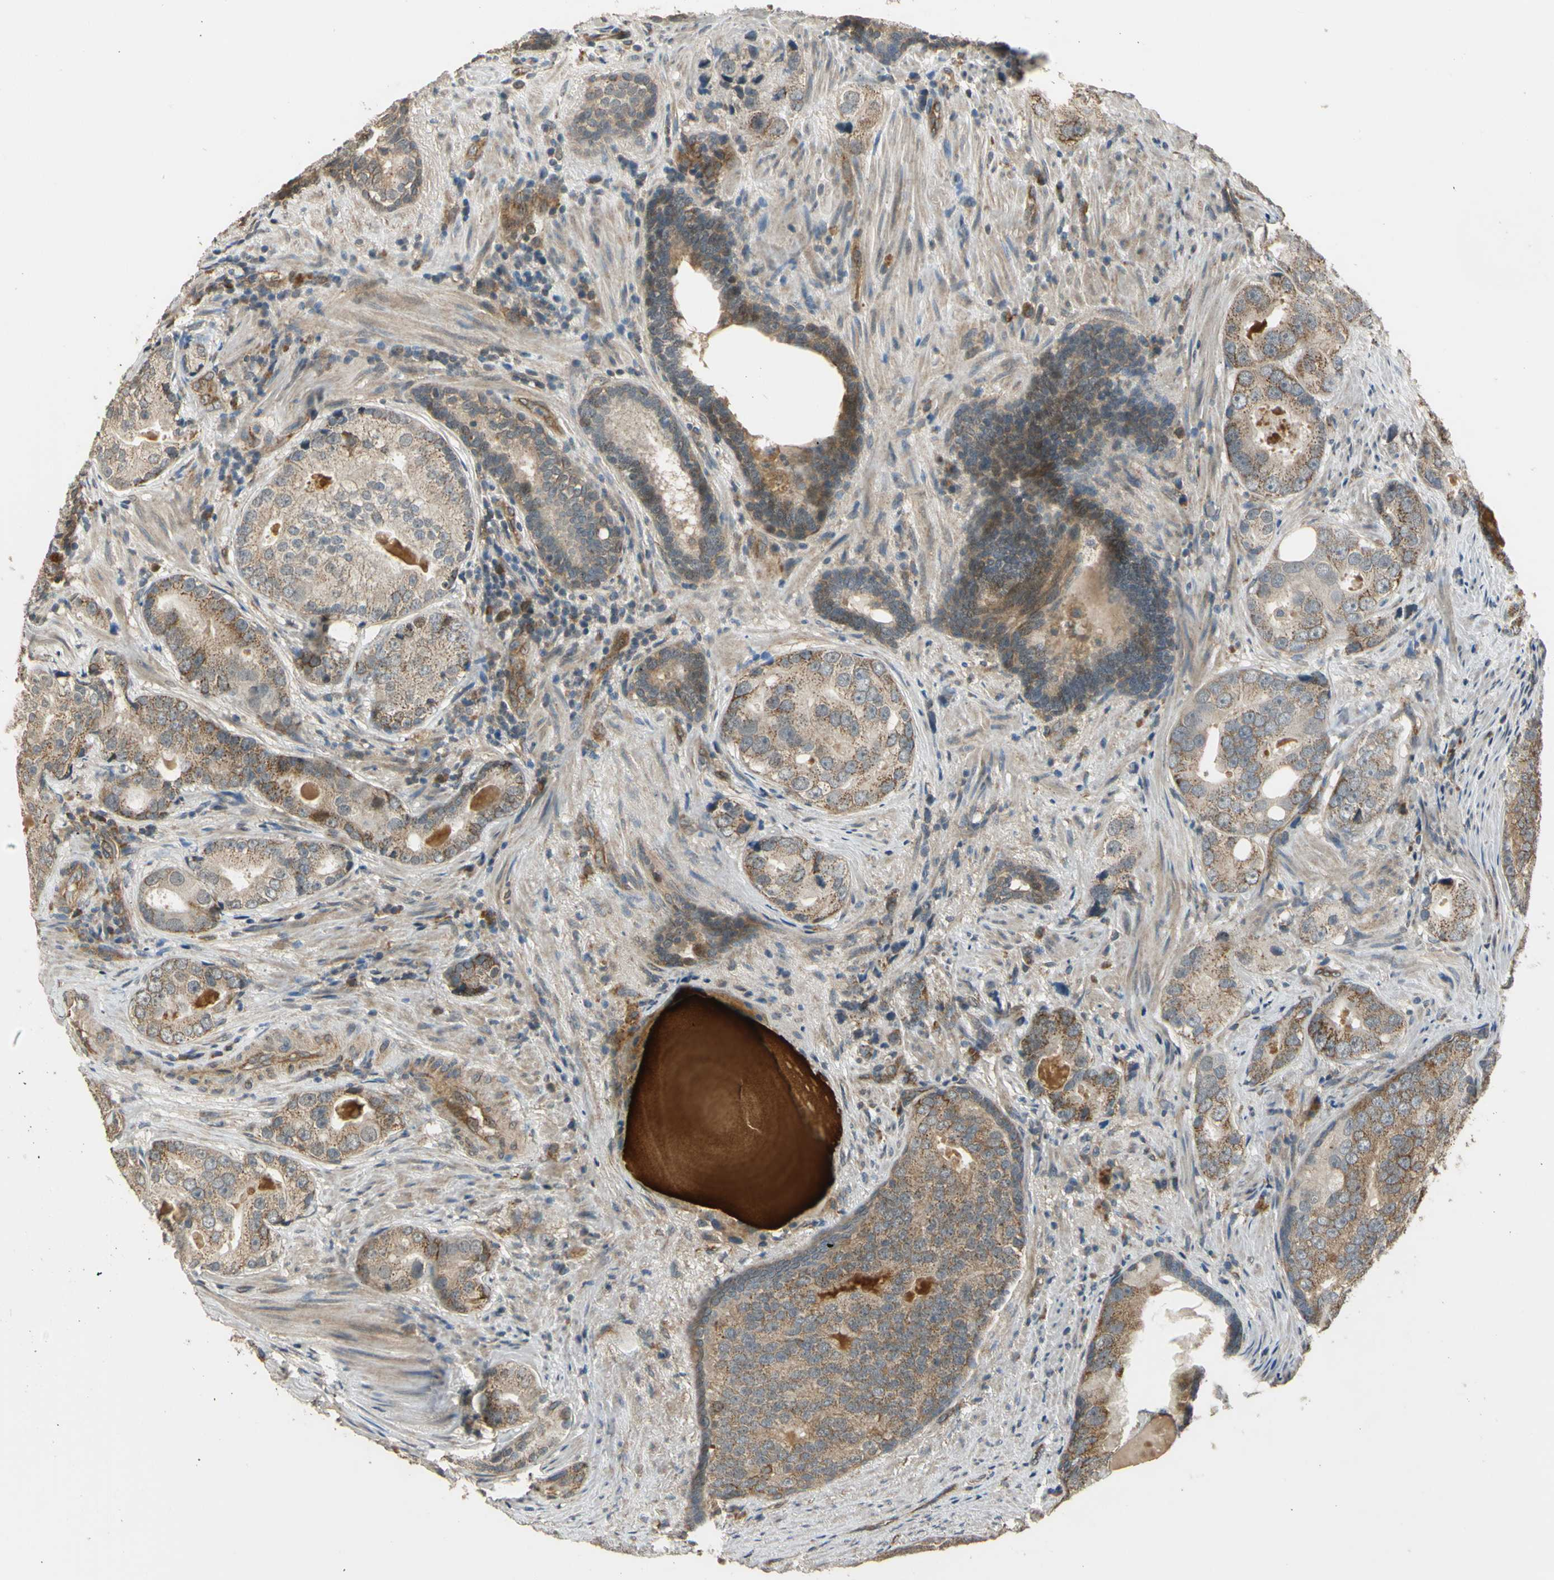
{"staining": {"intensity": "moderate", "quantity": ">75%", "location": "cytoplasmic/membranous"}, "tissue": "prostate cancer", "cell_type": "Tumor cells", "image_type": "cancer", "snomed": [{"axis": "morphology", "description": "Adenocarcinoma, High grade"}, {"axis": "topography", "description": "Prostate"}], "caption": "The immunohistochemical stain labels moderate cytoplasmic/membranous staining in tumor cells of prostate cancer tissue.", "gene": "EFNB2", "patient": {"sex": "male", "age": 66}}